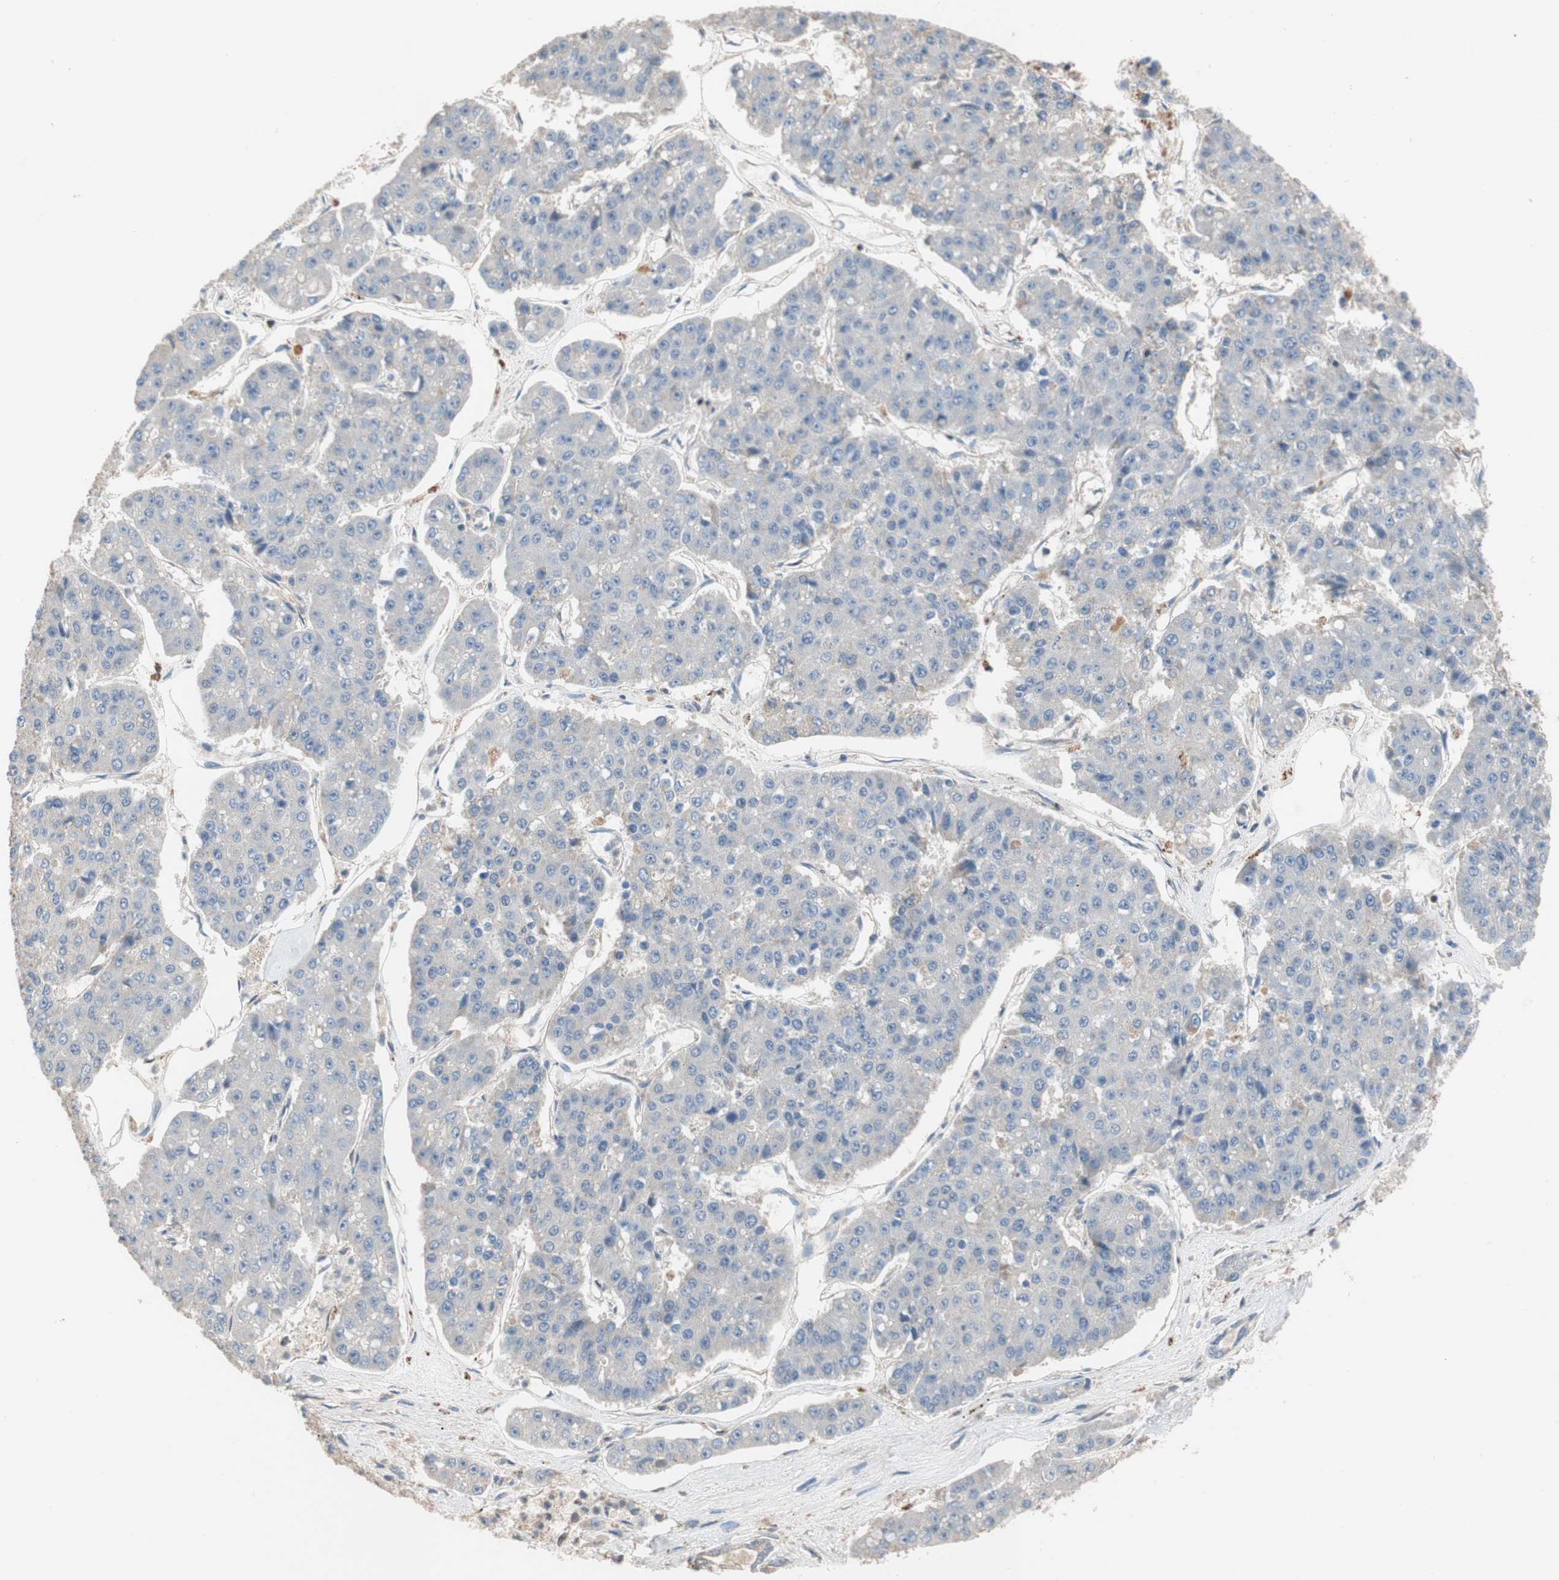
{"staining": {"intensity": "weak", "quantity": "<25%", "location": "cytoplasmic/membranous"}, "tissue": "pancreatic cancer", "cell_type": "Tumor cells", "image_type": "cancer", "snomed": [{"axis": "morphology", "description": "Adenocarcinoma, NOS"}, {"axis": "topography", "description": "Pancreas"}], "caption": "Immunohistochemistry (IHC) micrograph of neoplastic tissue: human pancreatic adenocarcinoma stained with DAB displays no significant protein expression in tumor cells.", "gene": "MAP4K2", "patient": {"sex": "male", "age": 50}}